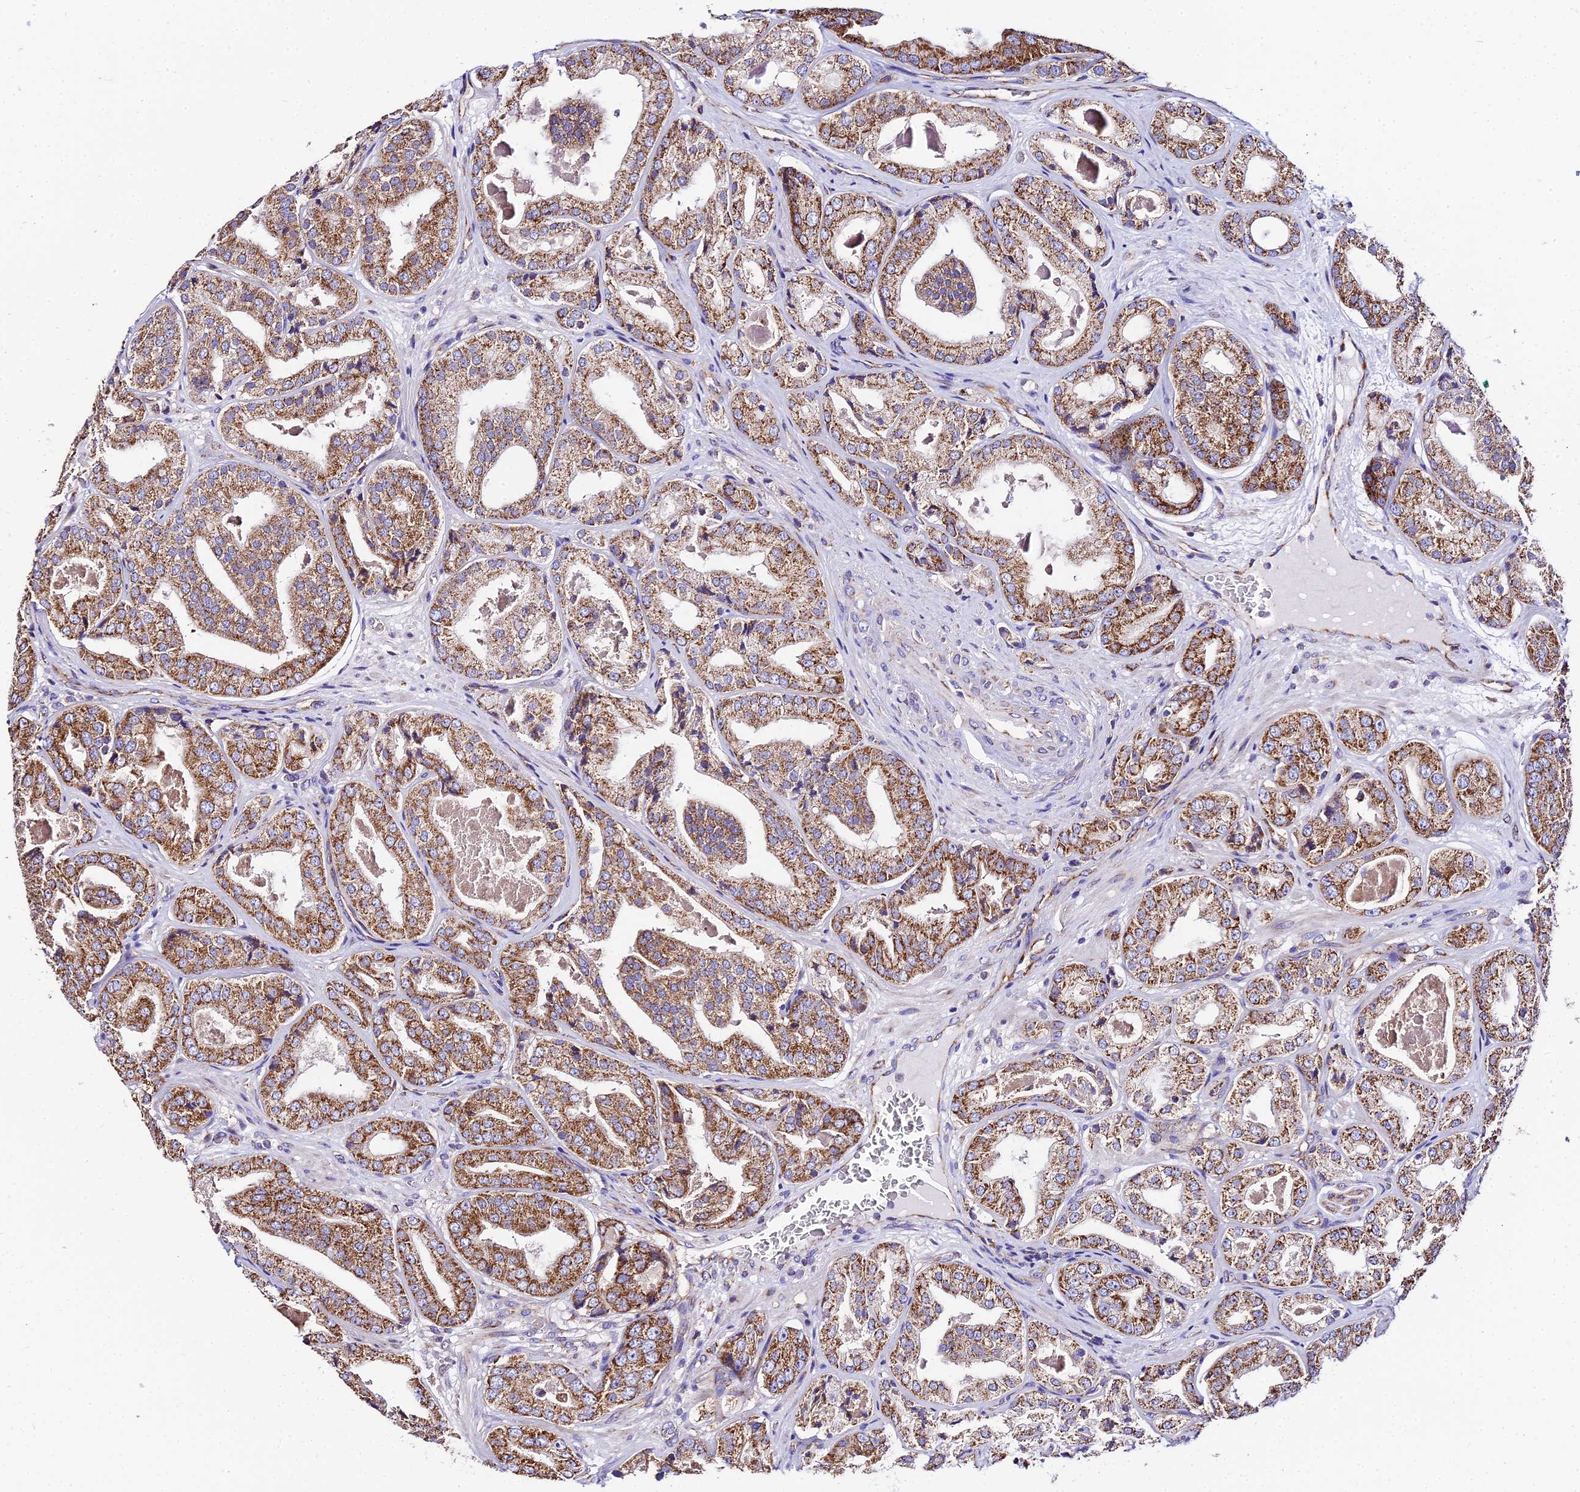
{"staining": {"intensity": "strong", "quantity": ">75%", "location": "cytoplasmic/membranous"}, "tissue": "prostate cancer", "cell_type": "Tumor cells", "image_type": "cancer", "snomed": [{"axis": "morphology", "description": "Adenocarcinoma, High grade"}, {"axis": "topography", "description": "Prostate"}], "caption": "Prostate cancer stained for a protein (brown) displays strong cytoplasmic/membranous positive expression in approximately >75% of tumor cells.", "gene": "OCIAD1", "patient": {"sex": "male", "age": 63}}